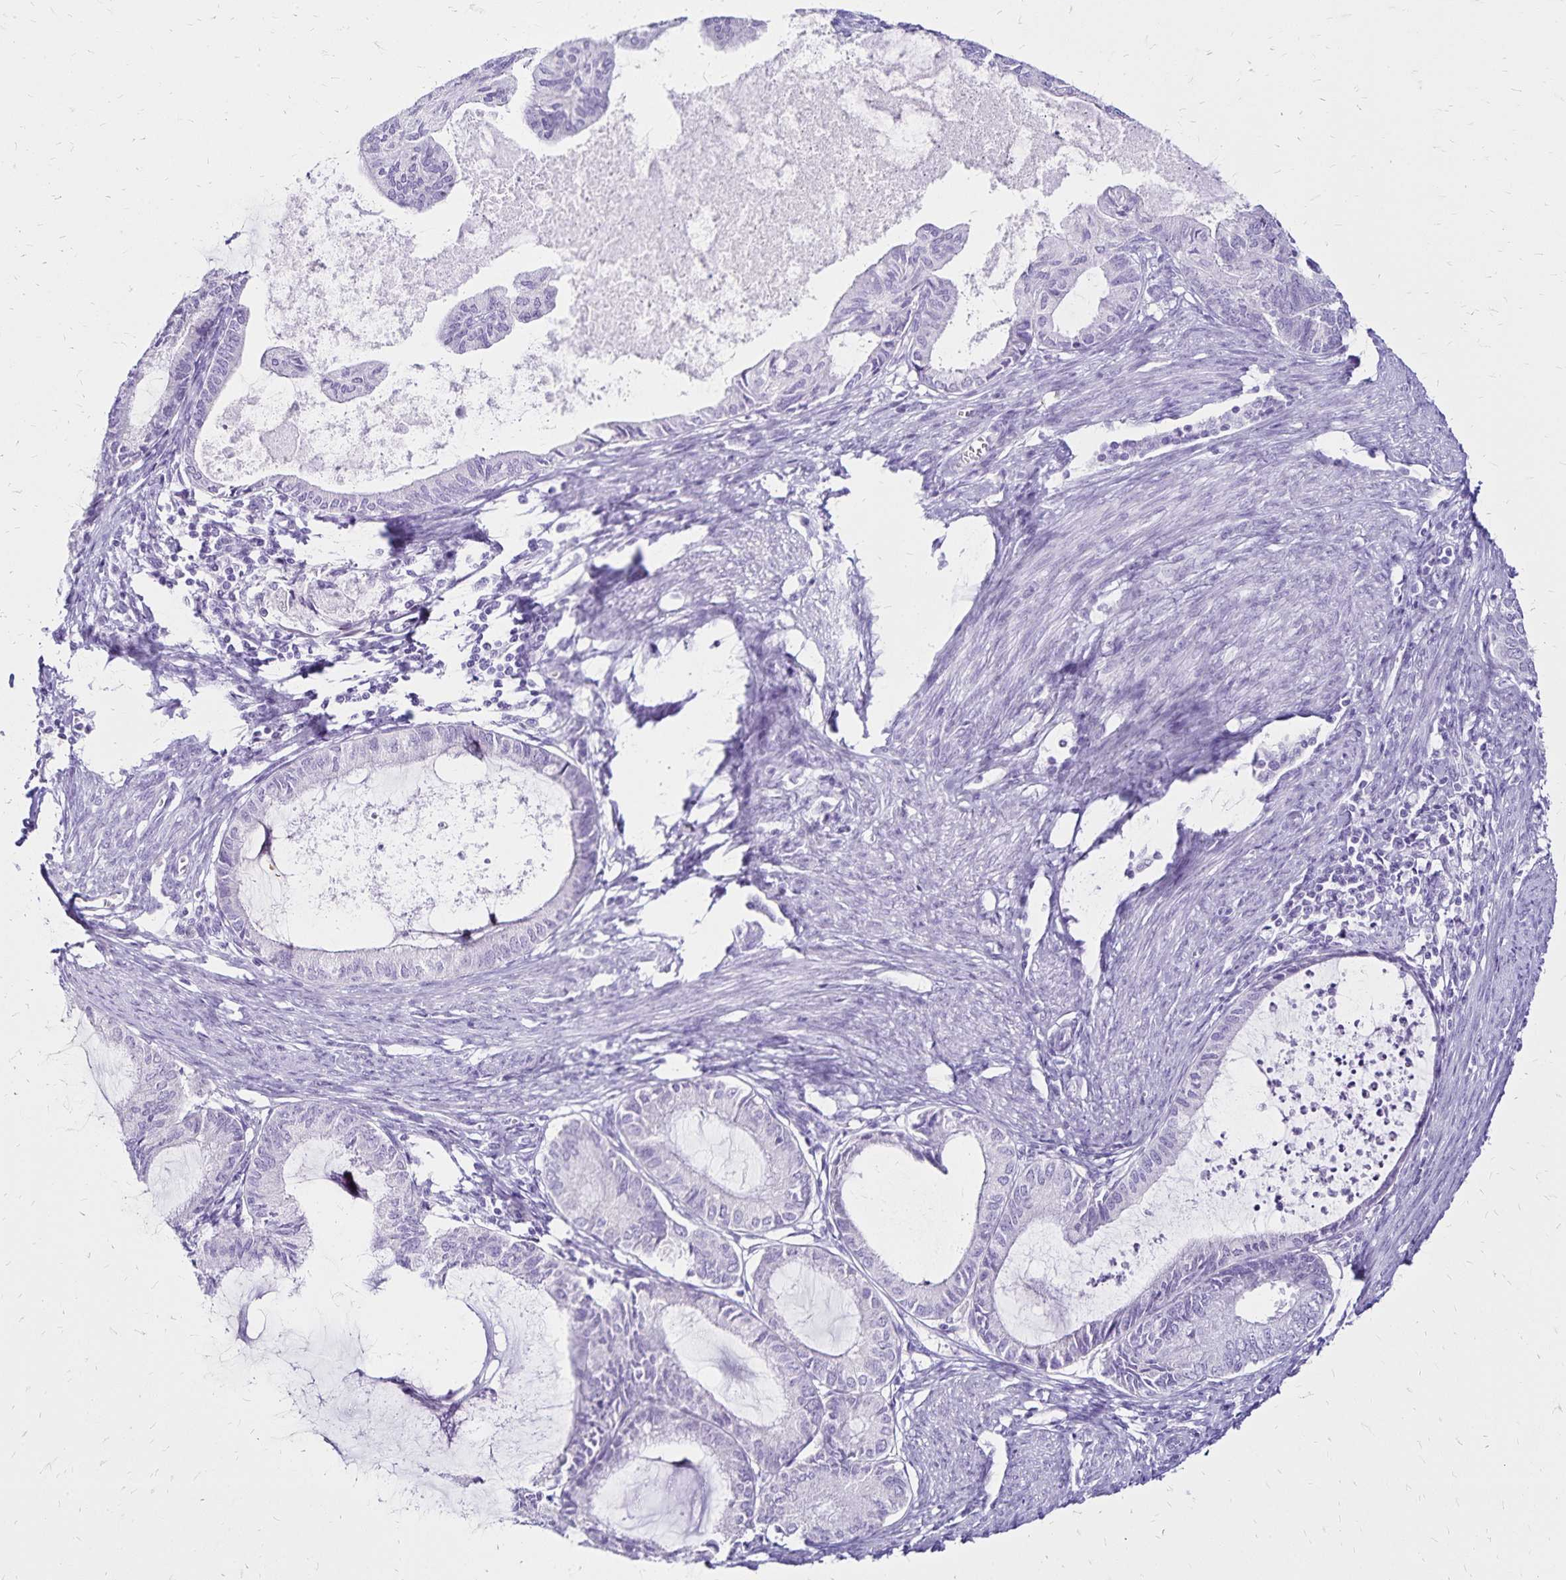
{"staining": {"intensity": "negative", "quantity": "none", "location": "none"}, "tissue": "endometrial cancer", "cell_type": "Tumor cells", "image_type": "cancer", "snomed": [{"axis": "morphology", "description": "Adenocarcinoma, NOS"}, {"axis": "topography", "description": "Endometrium"}], "caption": "An IHC histopathology image of endometrial adenocarcinoma is shown. There is no staining in tumor cells of endometrial adenocarcinoma. (Brightfield microscopy of DAB immunohistochemistry (IHC) at high magnification).", "gene": "LIN28B", "patient": {"sex": "female", "age": 86}}